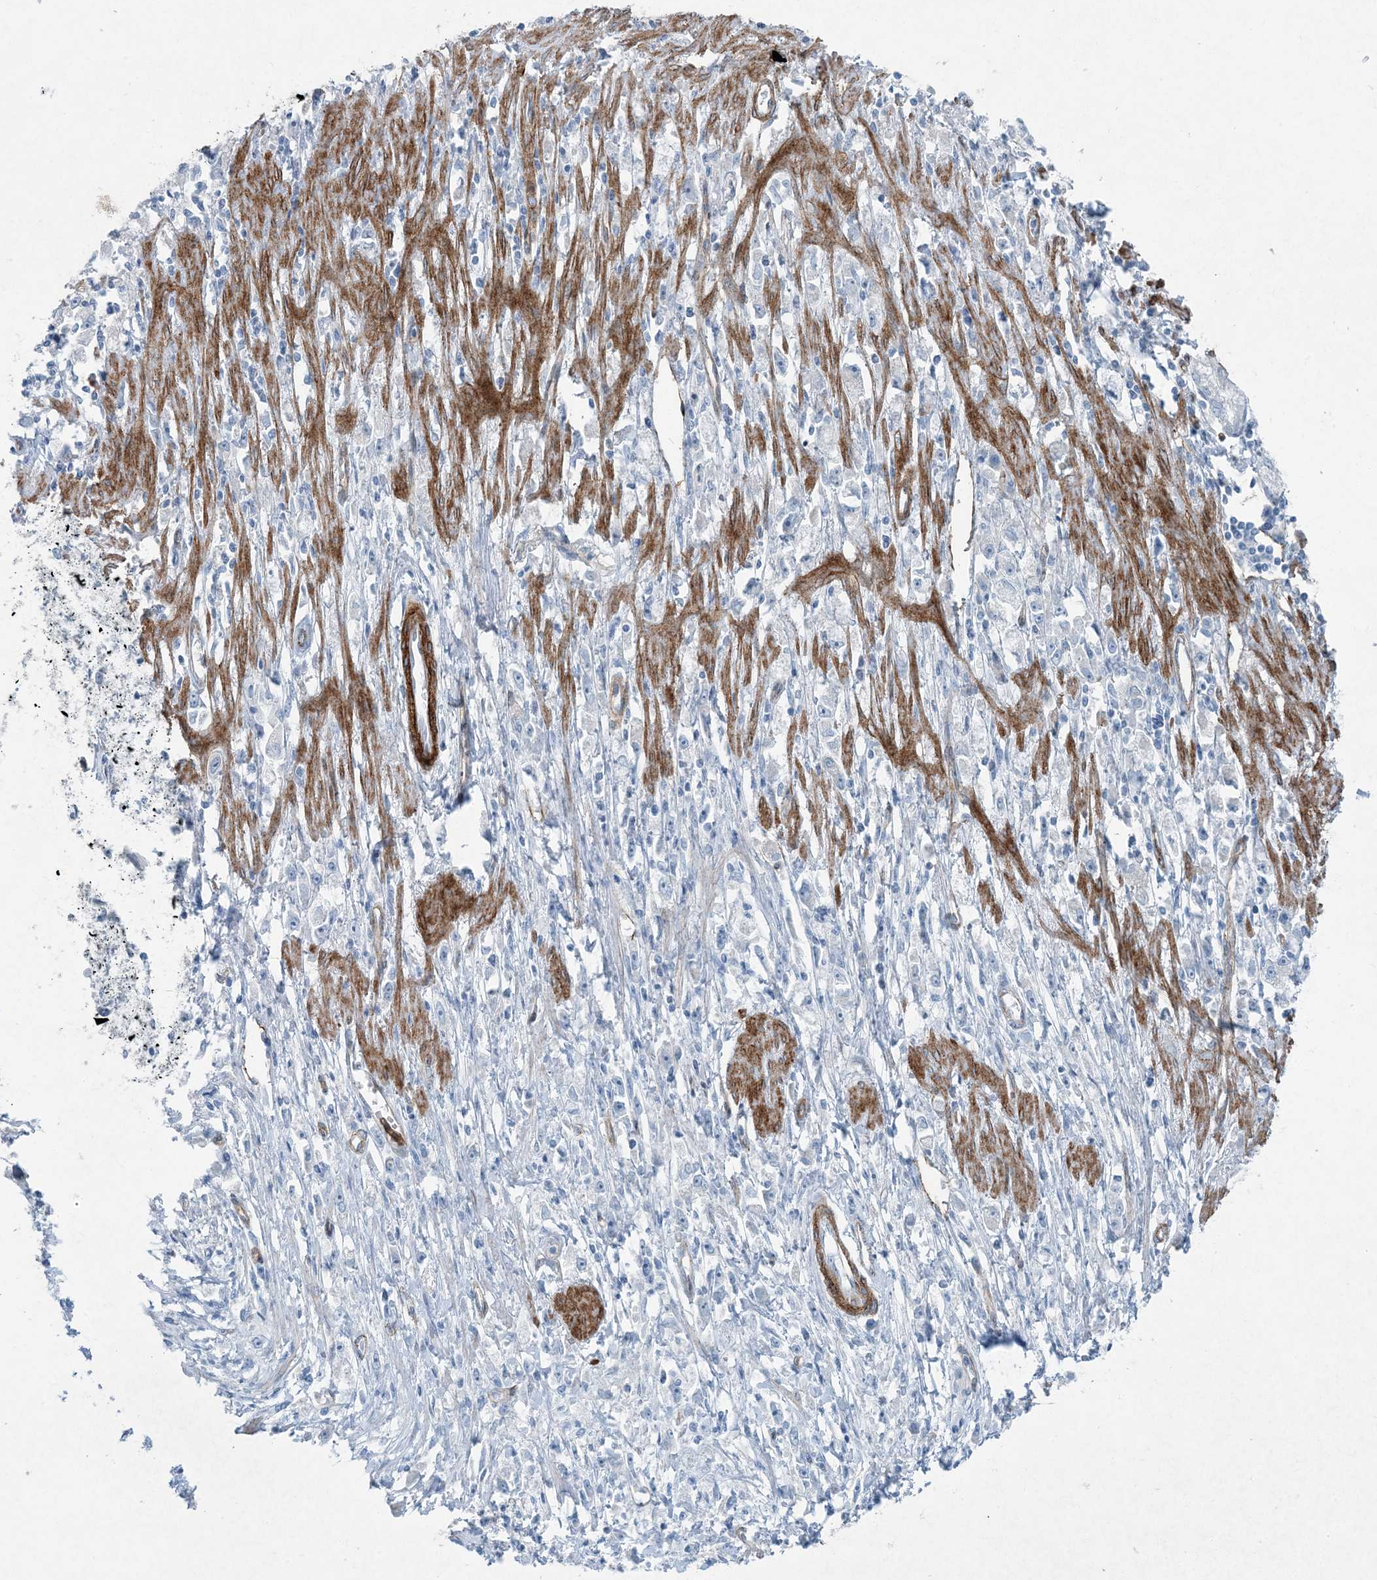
{"staining": {"intensity": "negative", "quantity": "none", "location": "none"}, "tissue": "stomach cancer", "cell_type": "Tumor cells", "image_type": "cancer", "snomed": [{"axis": "morphology", "description": "Adenocarcinoma, NOS"}, {"axis": "topography", "description": "Stomach"}], "caption": "There is no significant staining in tumor cells of adenocarcinoma (stomach).", "gene": "PGM5", "patient": {"sex": "female", "age": 59}}